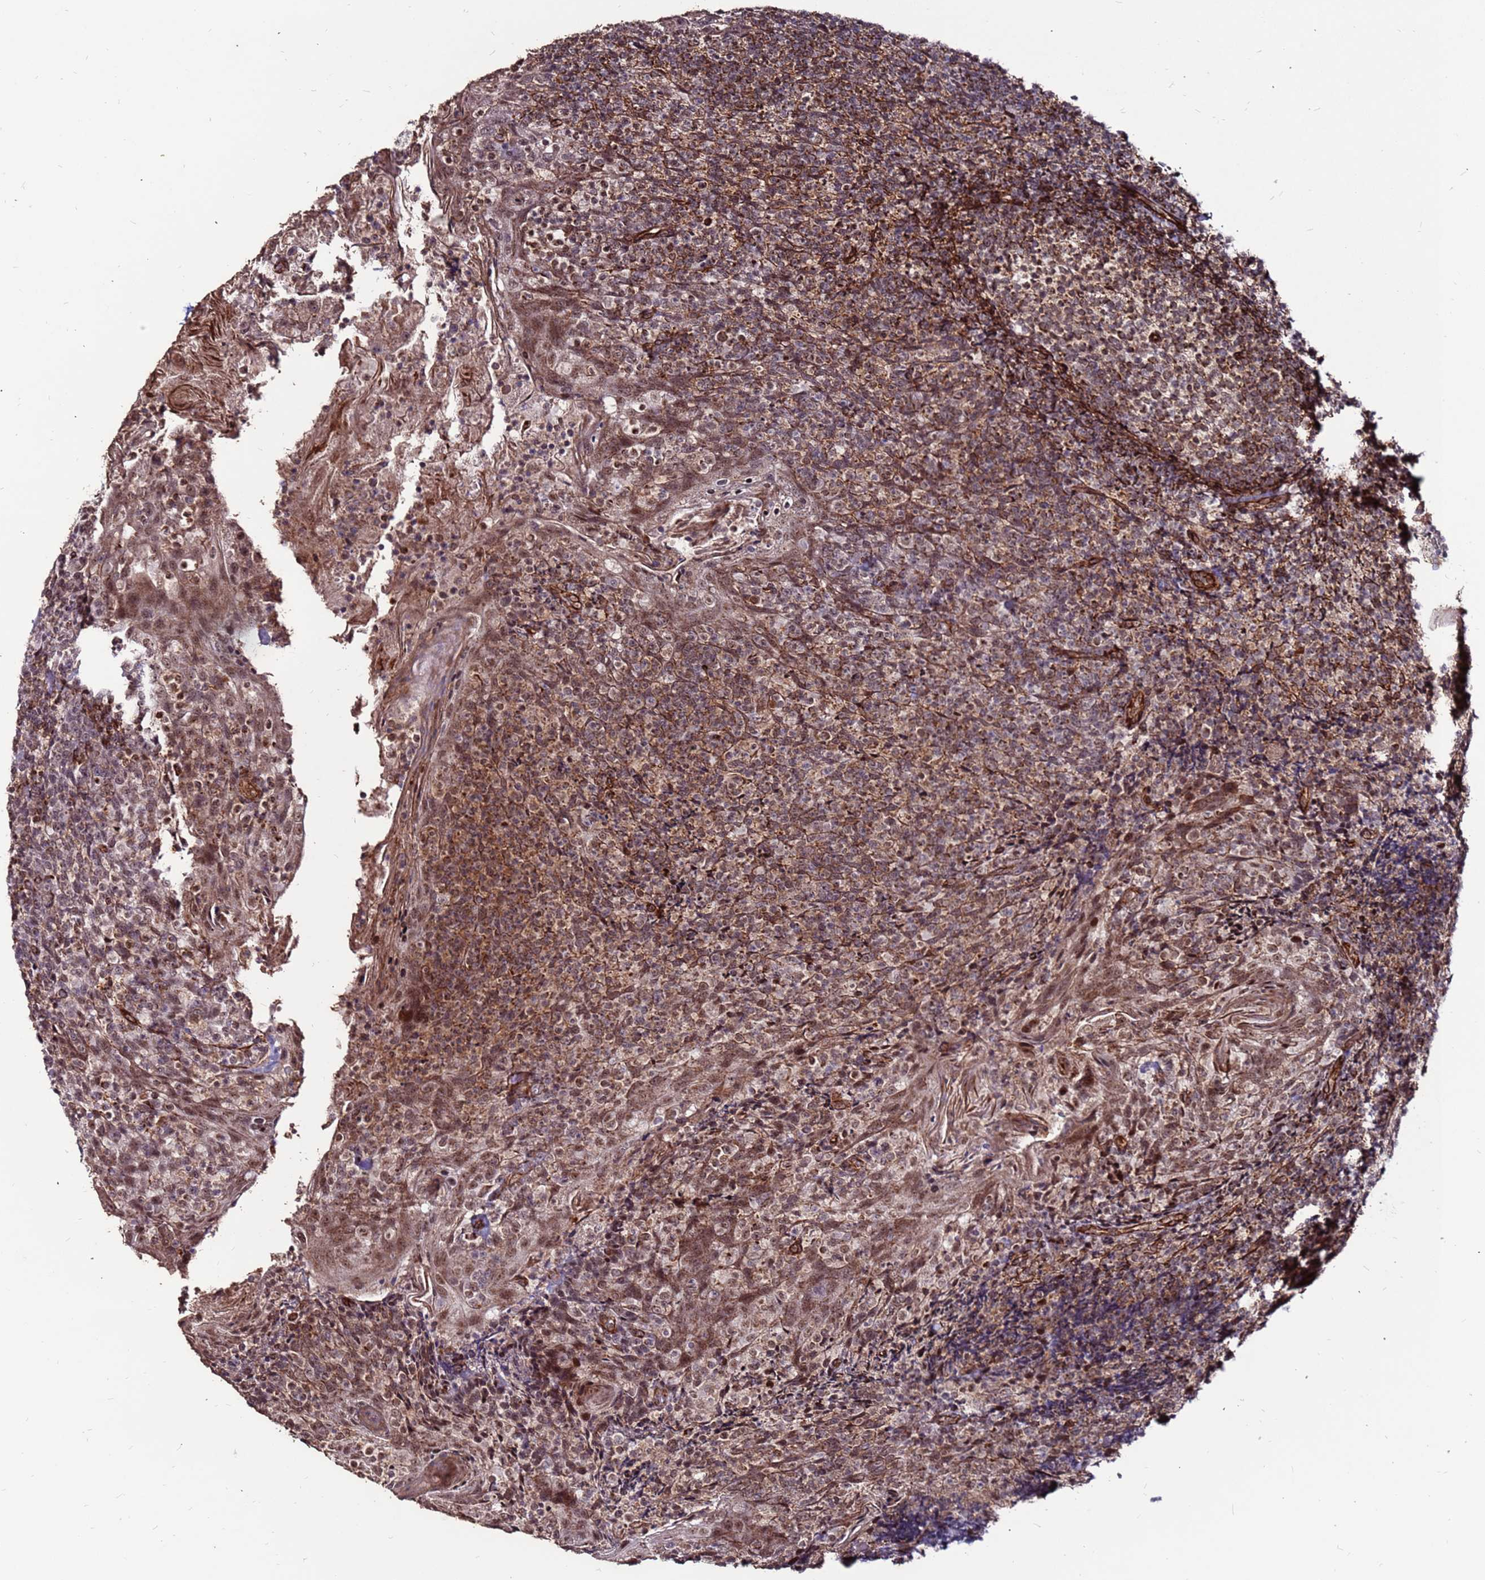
{"staining": {"intensity": "moderate", "quantity": ">75%", "location": "cytoplasmic/membranous,nuclear"}, "tissue": "tonsil", "cell_type": "Germinal center cells", "image_type": "normal", "snomed": [{"axis": "morphology", "description": "Normal tissue, NOS"}, {"axis": "topography", "description": "Tonsil"}], "caption": "Immunohistochemical staining of normal tonsil demonstrates >75% levels of moderate cytoplasmic/membranous,nuclear protein positivity in approximately >75% of germinal center cells. (DAB (3,3'-diaminobenzidine) IHC, brown staining for protein, blue staining for nuclei).", "gene": "CLK3", "patient": {"sex": "female", "age": 10}}